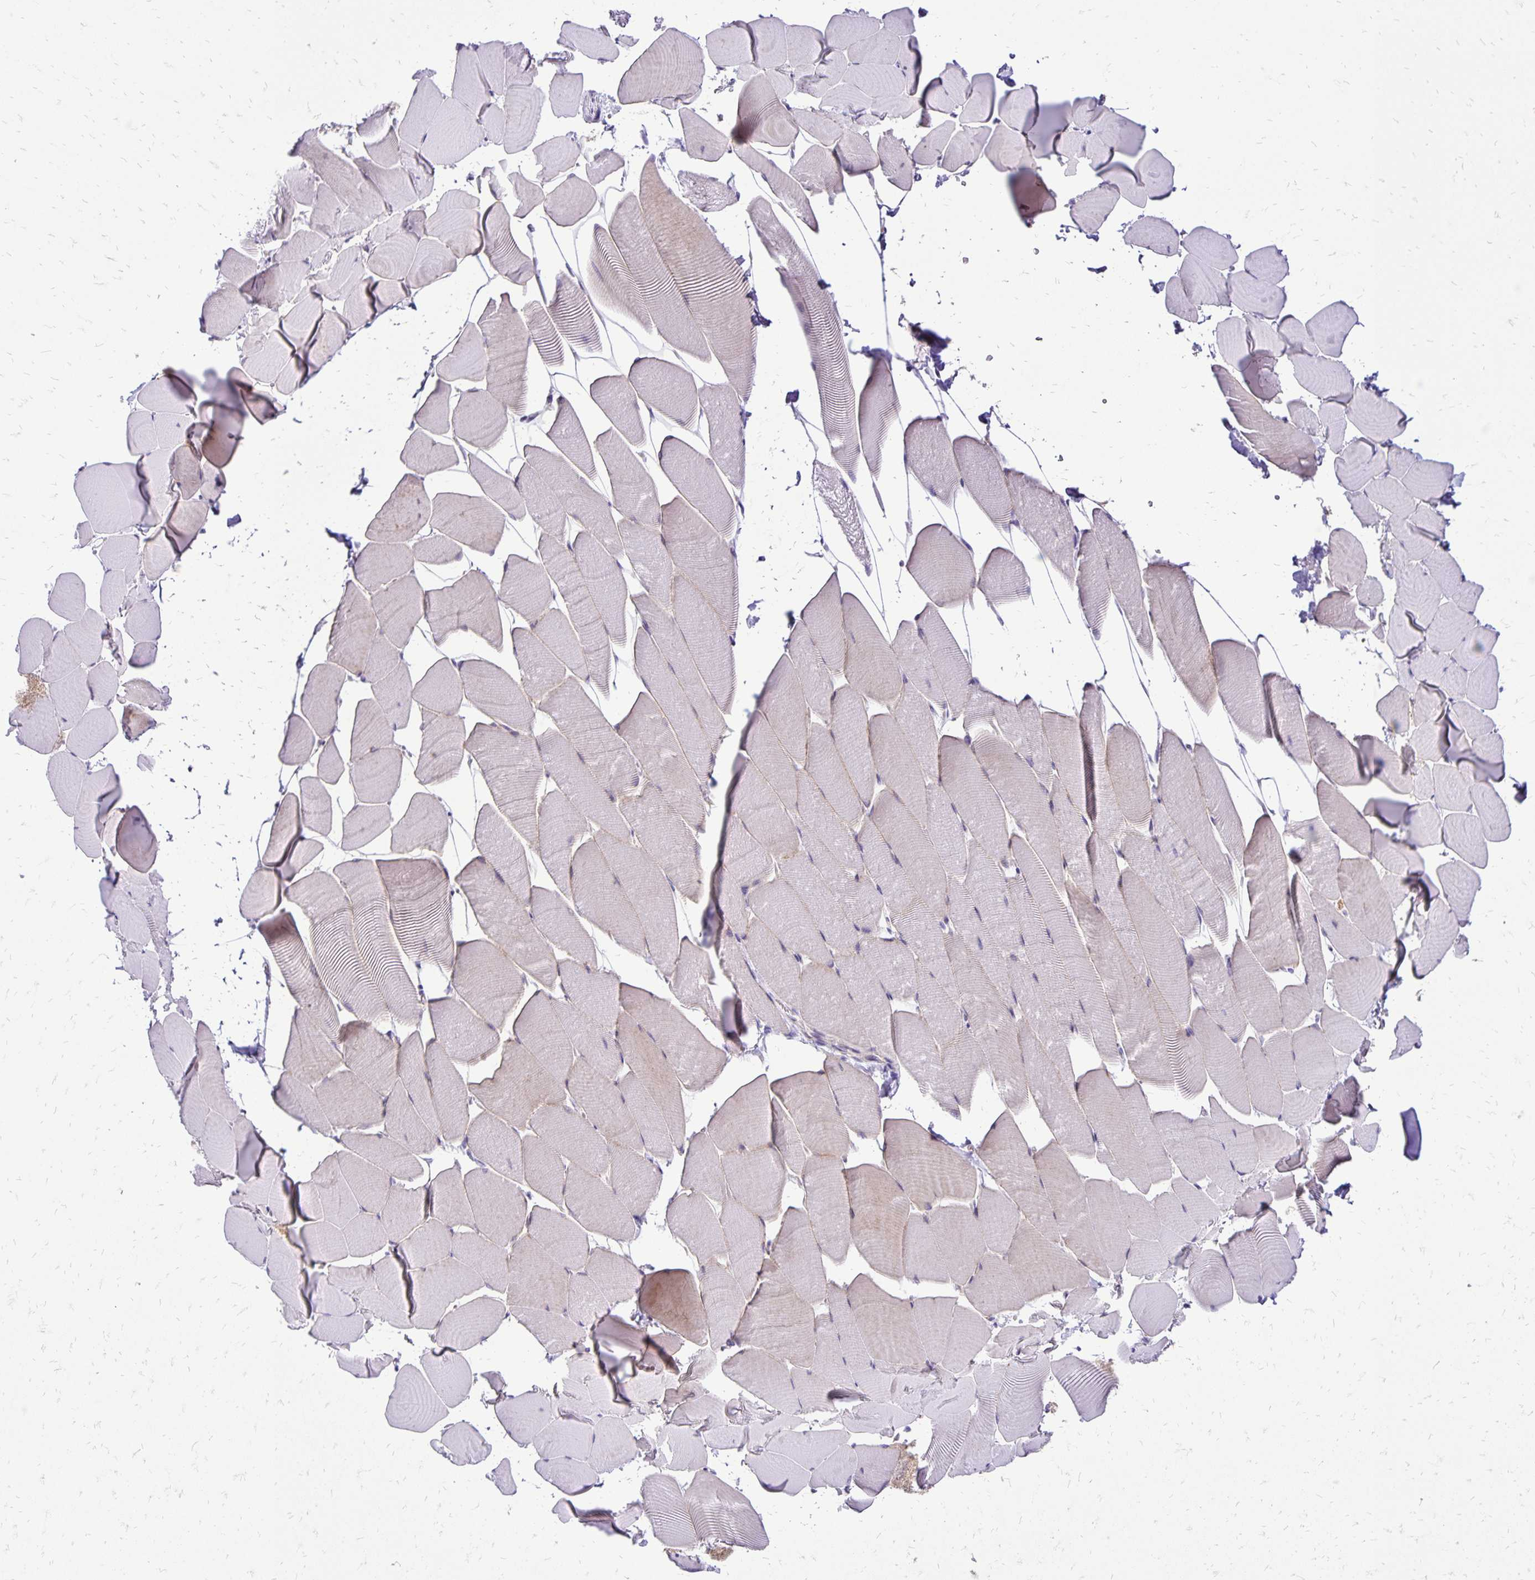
{"staining": {"intensity": "negative", "quantity": "none", "location": "none"}, "tissue": "skeletal muscle", "cell_type": "Myocytes", "image_type": "normal", "snomed": [{"axis": "morphology", "description": "Normal tissue, NOS"}, {"axis": "topography", "description": "Skeletal muscle"}], "caption": "Photomicrograph shows no significant protein staining in myocytes of unremarkable skeletal muscle.", "gene": "EIF5A", "patient": {"sex": "male", "age": 25}}